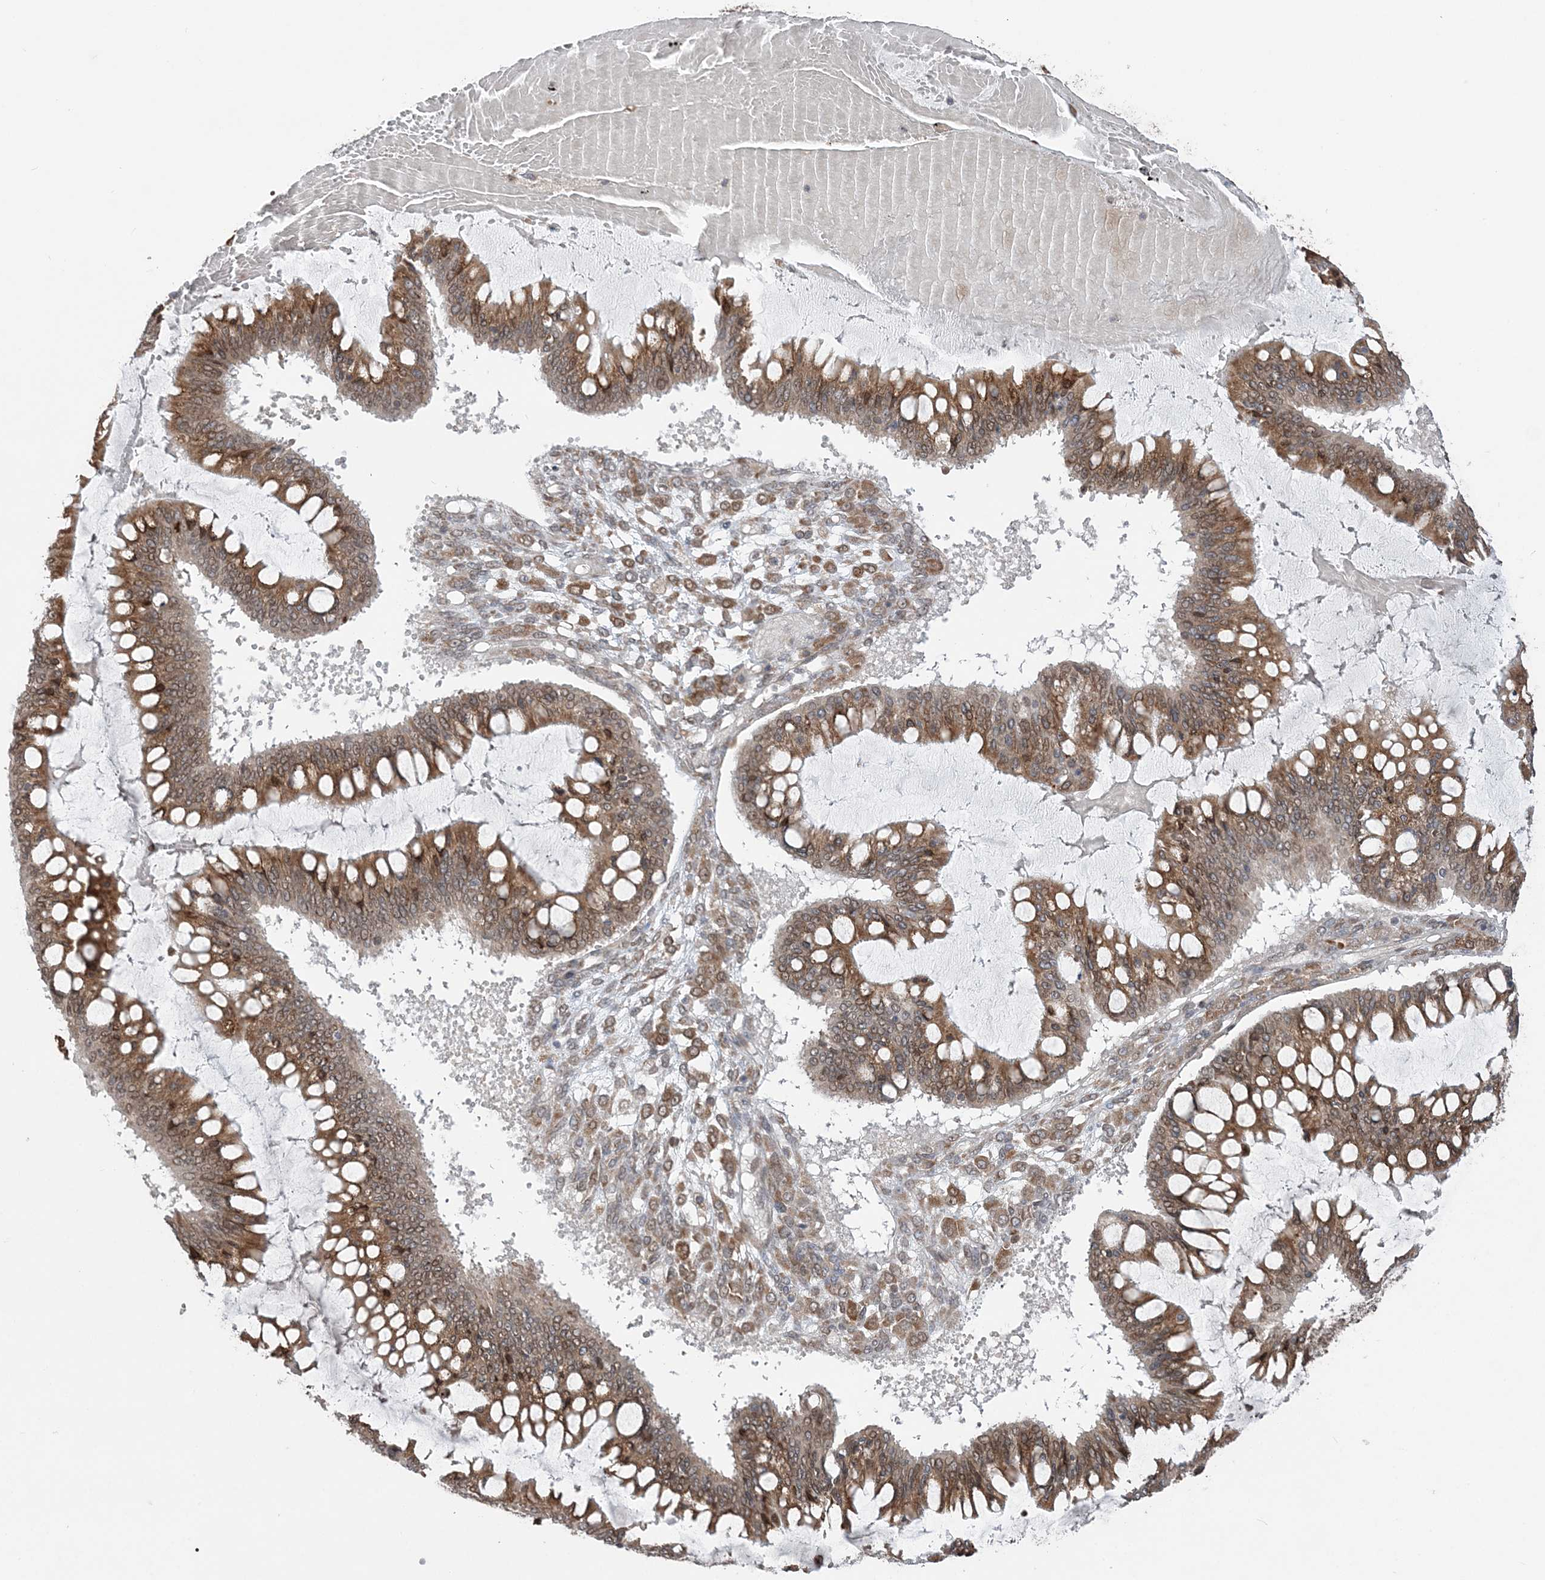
{"staining": {"intensity": "moderate", "quantity": ">75%", "location": "cytoplasmic/membranous"}, "tissue": "ovarian cancer", "cell_type": "Tumor cells", "image_type": "cancer", "snomed": [{"axis": "morphology", "description": "Cystadenocarcinoma, mucinous, NOS"}, {"axis": "topography", "description": "Ovary"}], "caption": "The immunohistochemical stain shows moderate cytoplasmic/membranous positivity in tumor cells of ovarian cancer tissue. The staining is performed using DAB brown chromogen to label protein expression. The nuclei are counter-stained blue using hematoxylin.", "gene": "TMED10", "patient": {"sex": "female", "age": 73}}